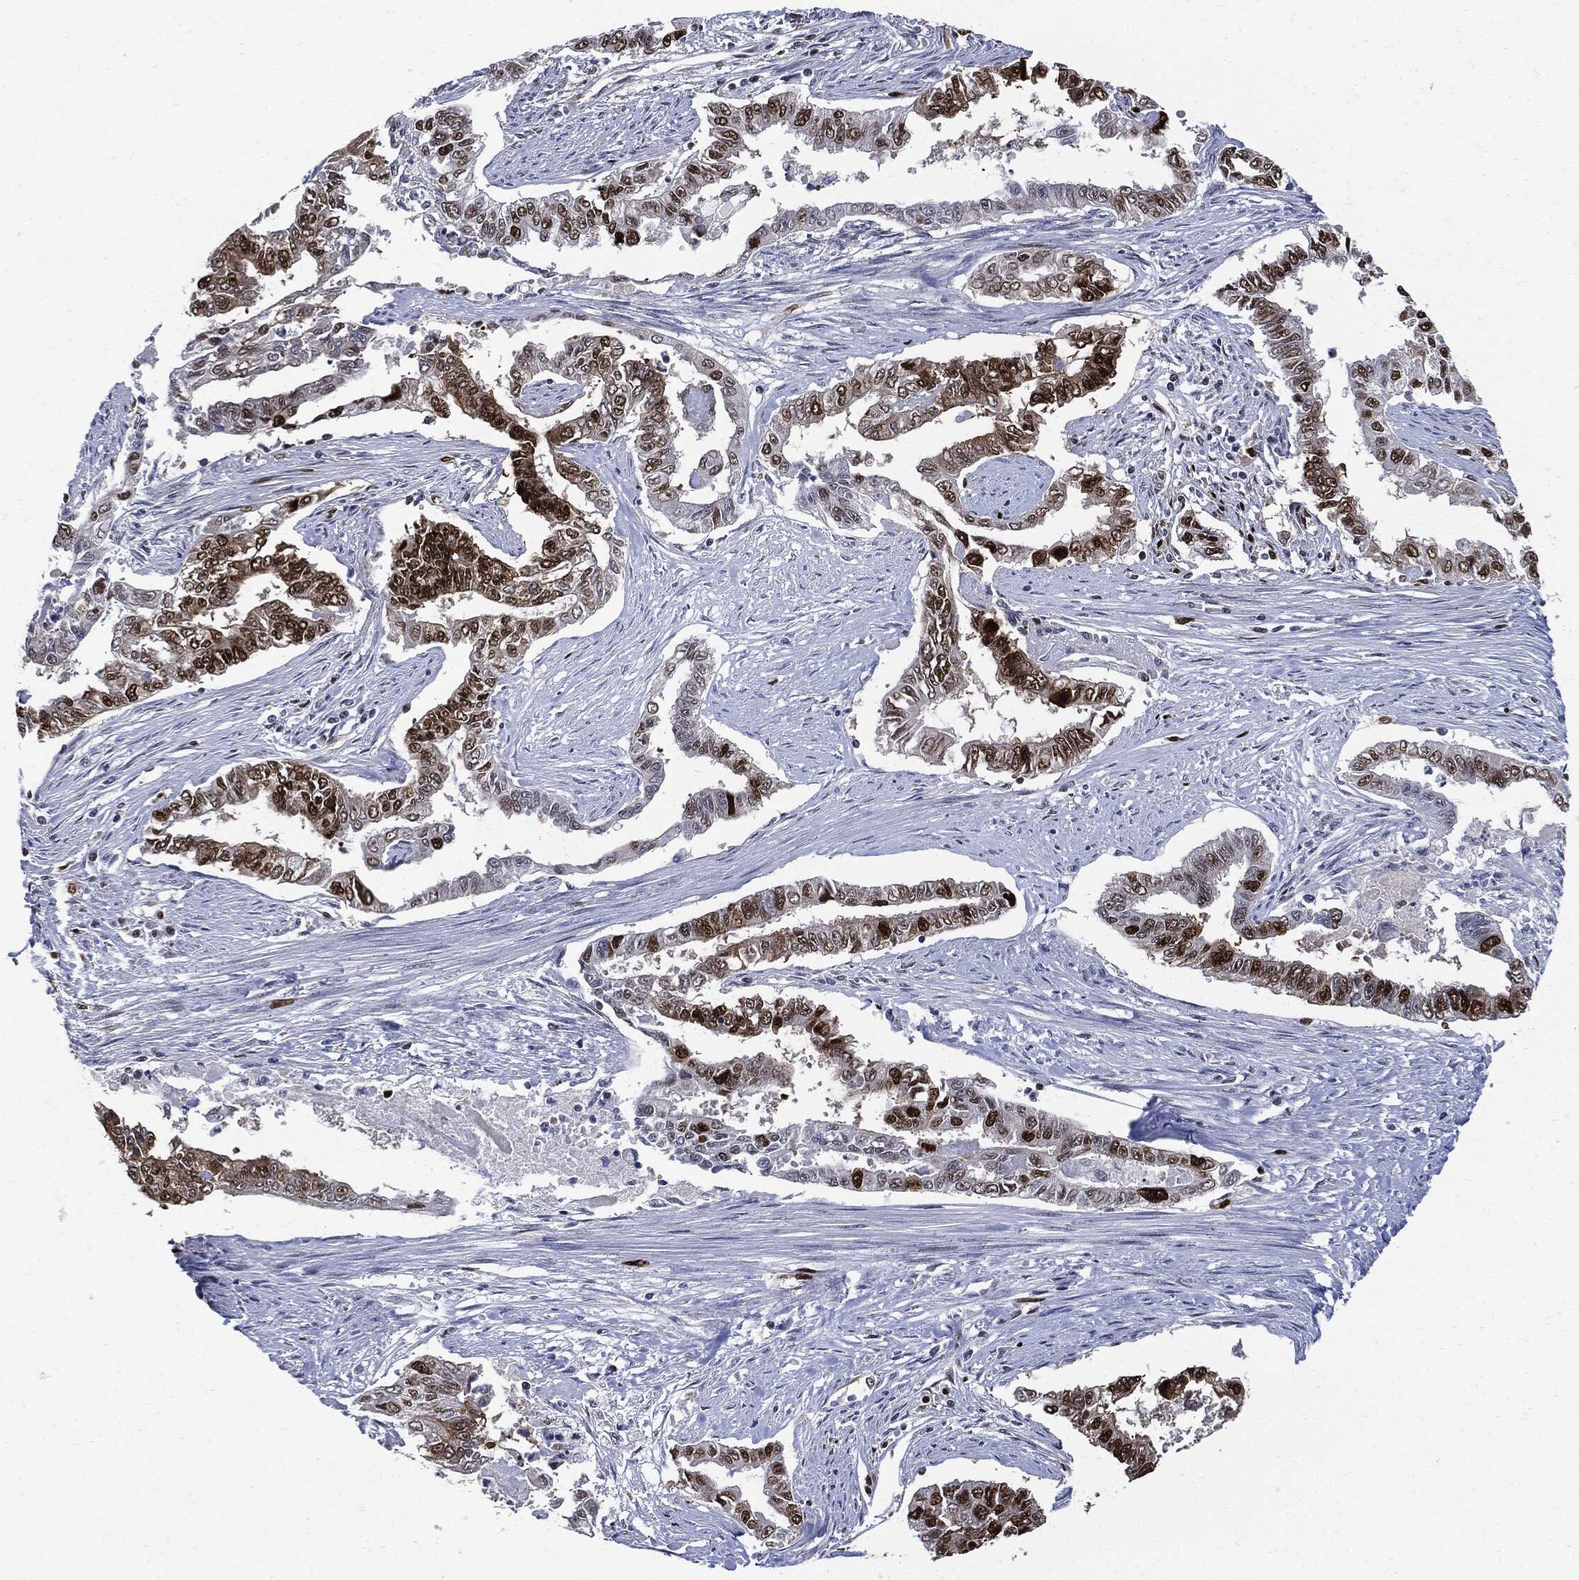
{"staining": {"intensity": "strong", "quantity": "25%-75%", "location": "nuclear"}, "tissue": "endometrial cancer", "cell_type": "Tumor cells", "image_type": "cancer", "snomed": [{"axis": "morphology", "description": "Adenocarcinoma, NOS"}, {"axis": "topography", "description": "Uterus"}], "caption": "A photomicrograph of adenocarcinoma (endometrial) stained for a protein exhibits strong nuclear brown staining in tumor cells. Using DAB (brown) and hematoxylin (blue) stains, captured at high magnification using brightfield microscopy.", "gene": "PCNA", "patient": {"sex": "female", "age": 59}}